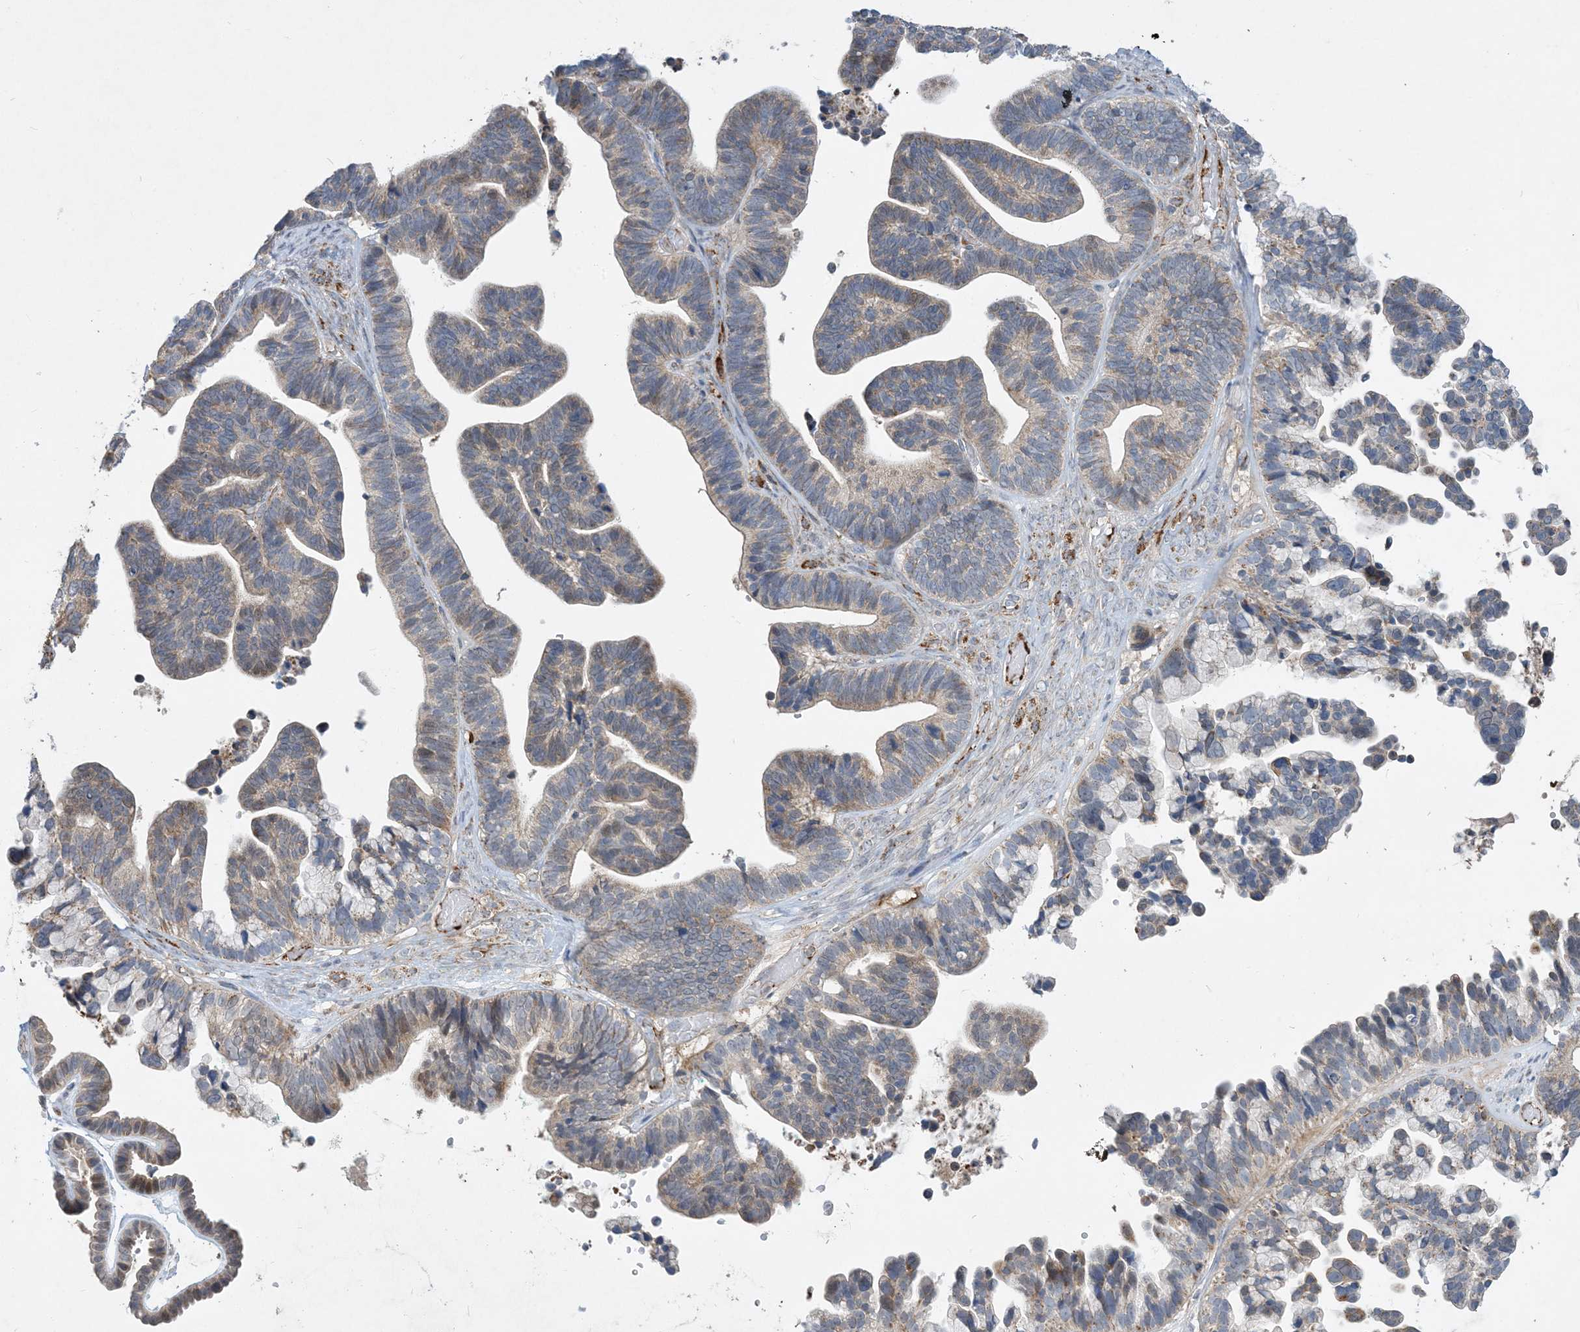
{"staining": {"intensity": "weak", "quantity": "25%-75%", "location": "cytoplasmic/membranous"}, "tissue": "ovarian cancer", "cell_type": "Tumor cells", "image_type": "cancer", "snomed": [{"axis": "morphology", "description": "Cystadenocarcinoma, serous, NOS"}, {"axis": "topography", "description": "Ovary"}], "caption": "Tumor cells show low levels of weak cytoplasmic/membranous expression in approximately 25%-75% of cells in human ovarian cancer. The protein of interest is stained brown, and the nuclei are stained in blue (DAB IHC with brightfield microscopy, high magnification).", "gene": "ECHDC1", "patient": {"sex": "female", "age": 56}}